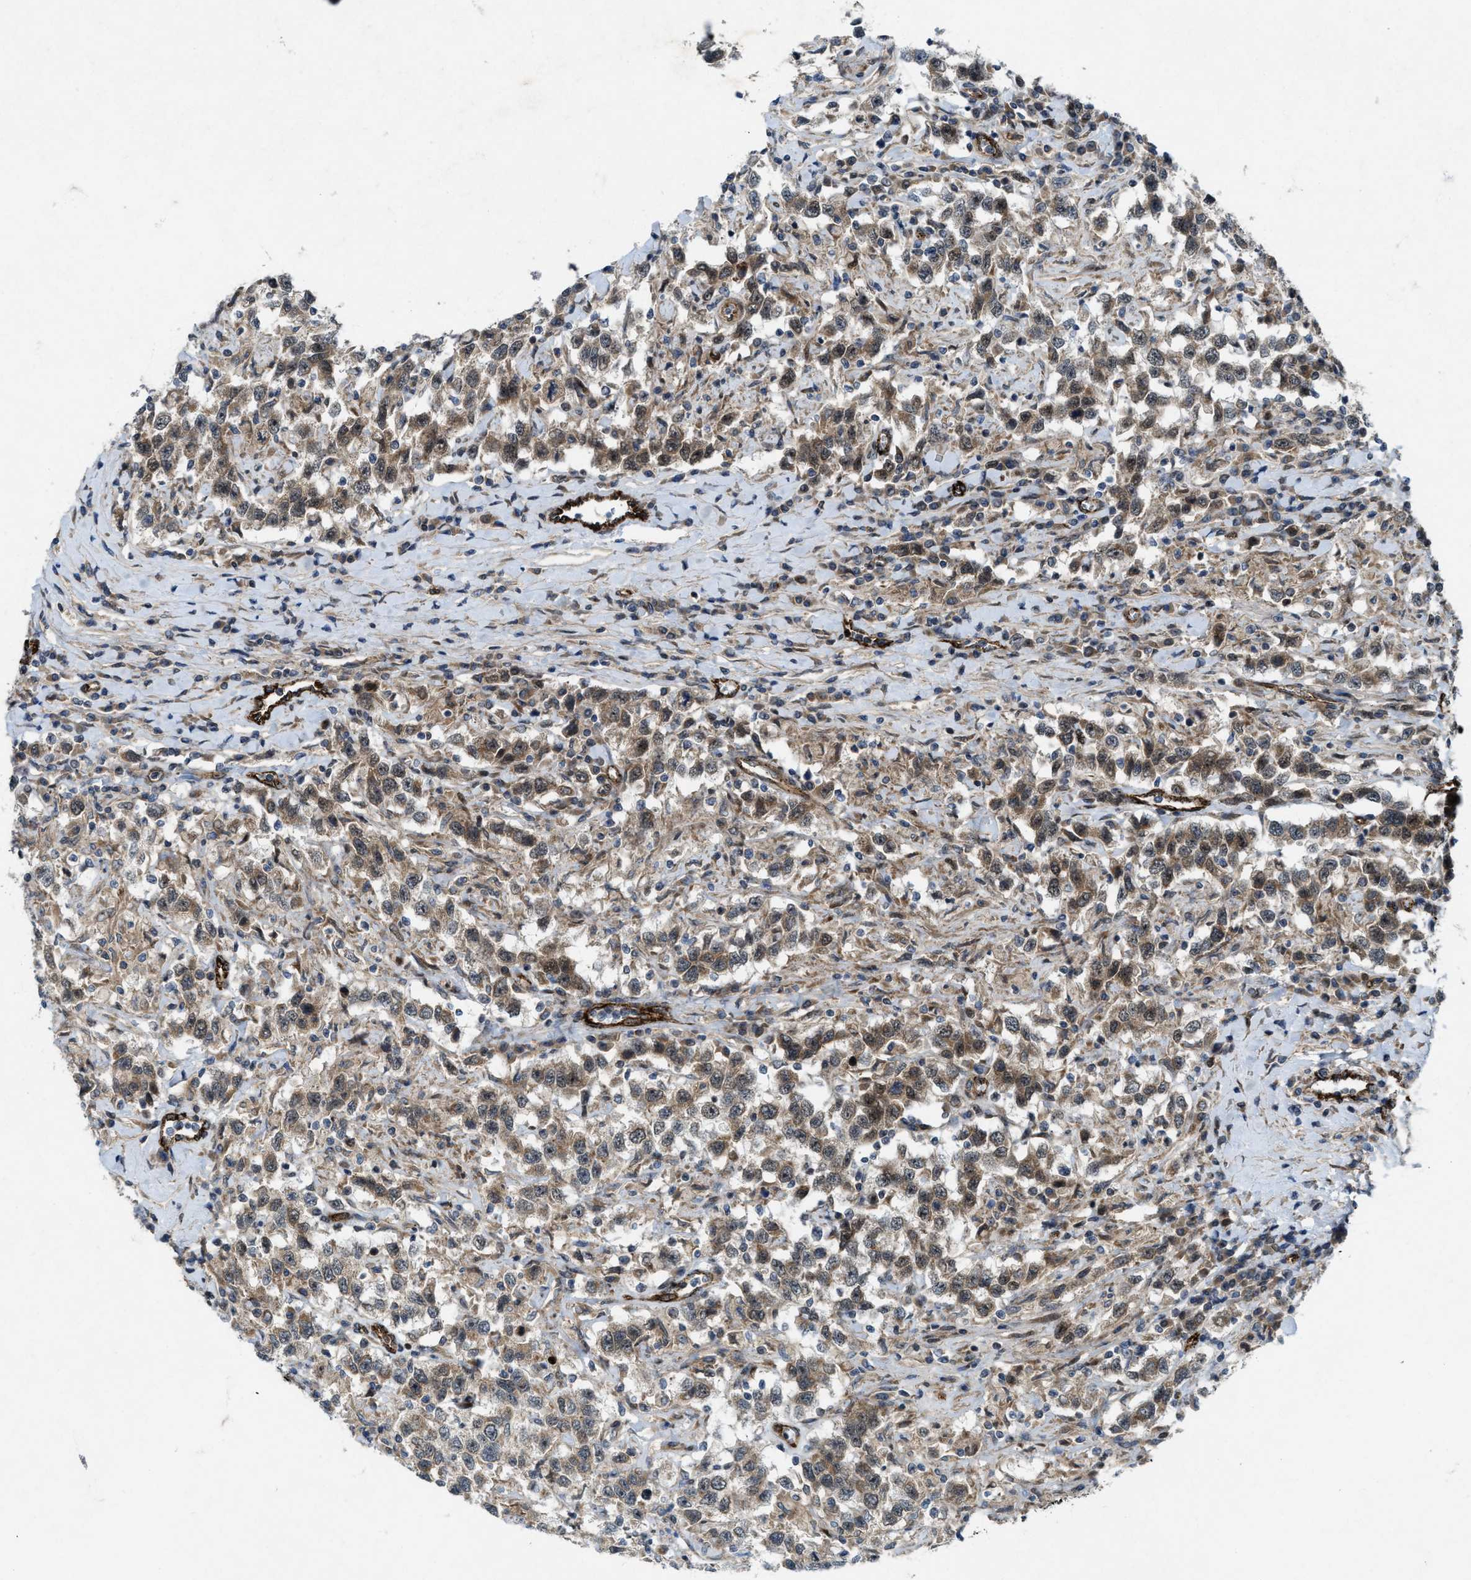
{"staining": {"intensity": "weak", "quantity": ">75%", "location": "cytoplasmic/membranous"}, "tissue": "testis cancer", "cell_type": "Tumor cells", "image_type": "cancer", "snomed": [{"axis": "morphology", "description": "Seminoma, NOS"}, {"axis": "topography", "description": "Testis"}], "caption": "IHC photomicrograph of human testis cancer stained for a protein (brown), which exhibits low levels of weak cytoplasmic/membranous positivity in about >75% of tumor cells.", "gene": "URGCP", "patient": {"sex": "male", "age": 41}}